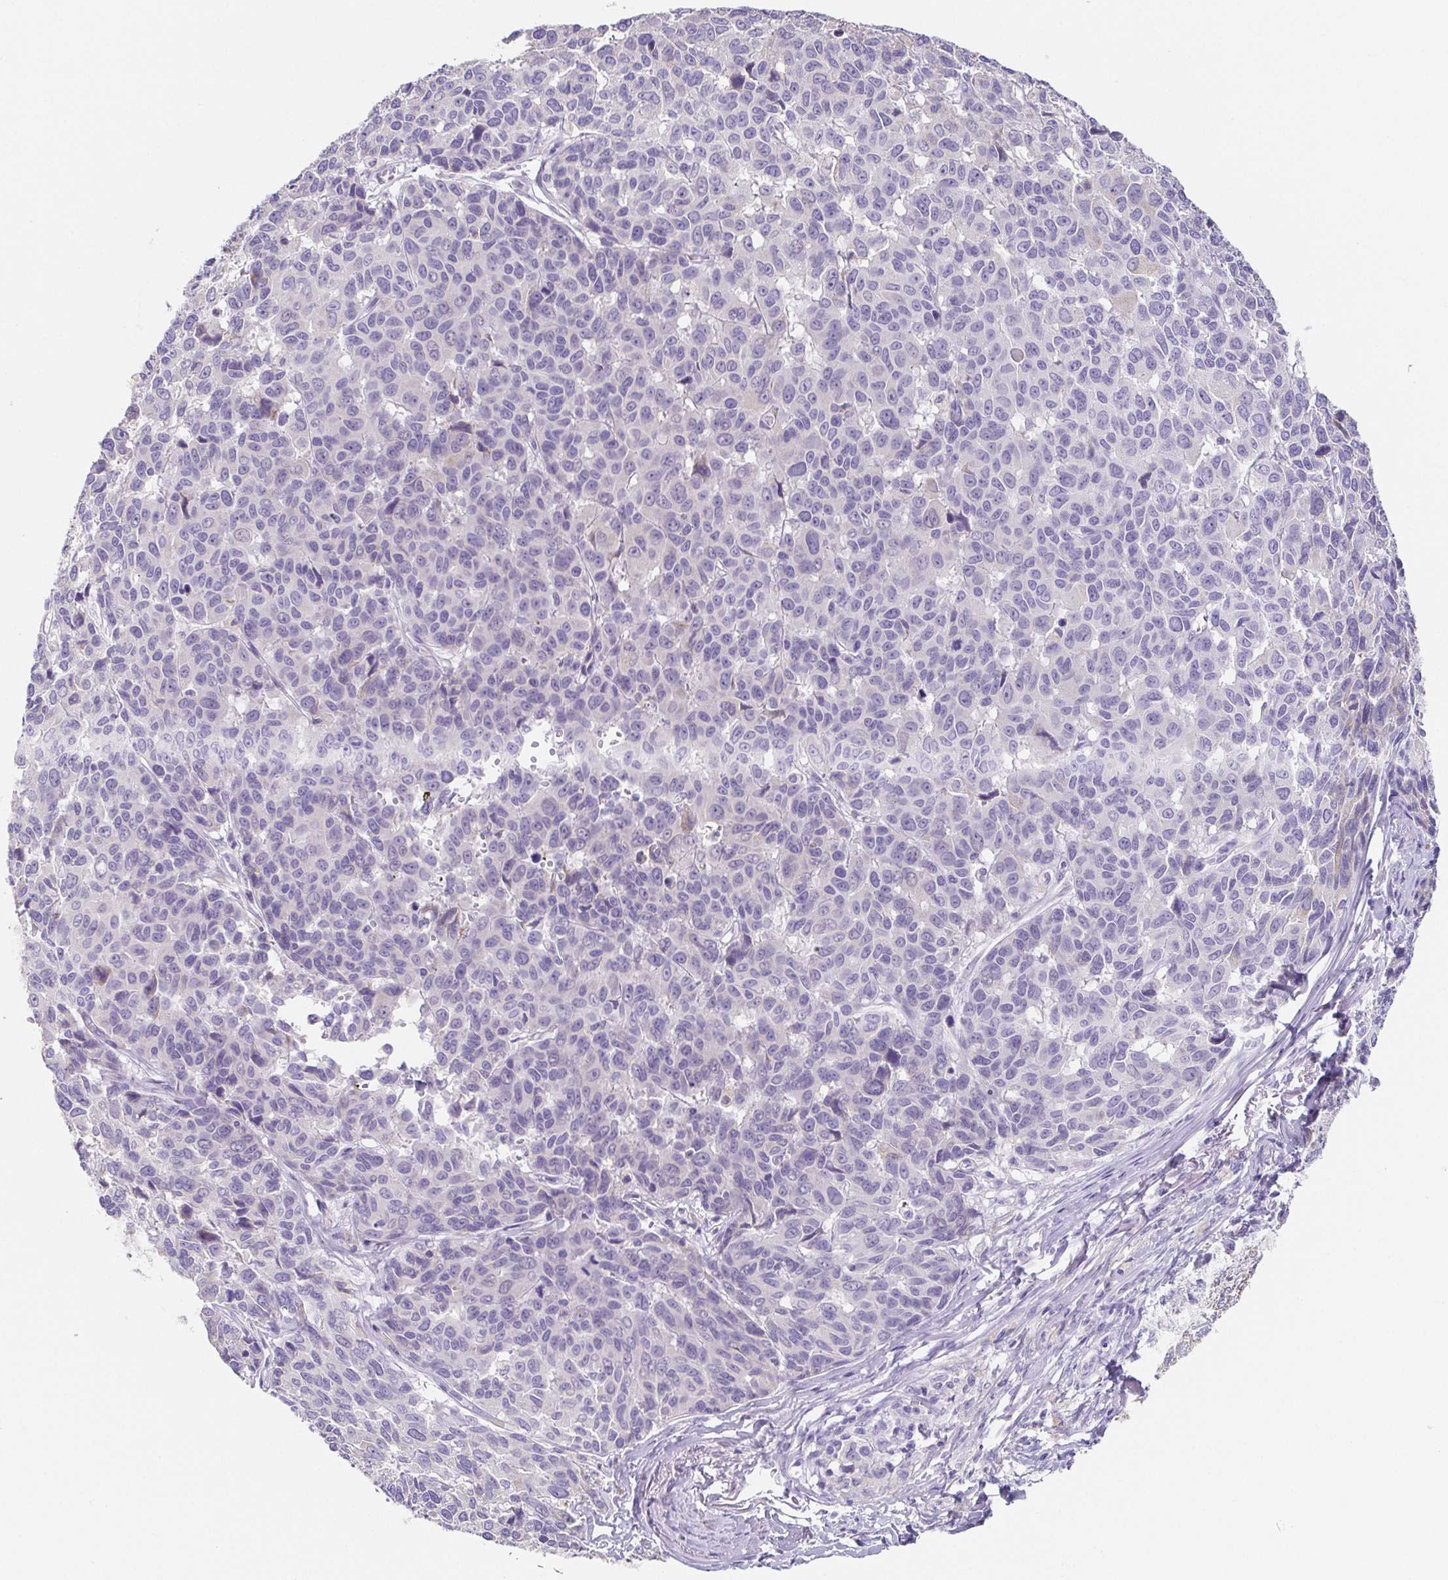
{"staining": {"intensity": "moderate", "quantity": "<25%", "location": "cytoplasmic/membranous"}, "tissue": "melanoma", "cell_type": "Tumor cells", "image_type": "cancer", "snomed": [{"axis": "morphology", "description": "Malignant melanoma, NOS"}, {"axis": "topography", "description": "Skin"}], "caption": "A photomicrograph showing moderate cytoplasmic/membranous positivity in about <25% of tumor cells in melanoma, as visualized by brown immunohistochemical staining.", "gene": "HDGFL1", "patient": {"sex": "female", "age": 66}}